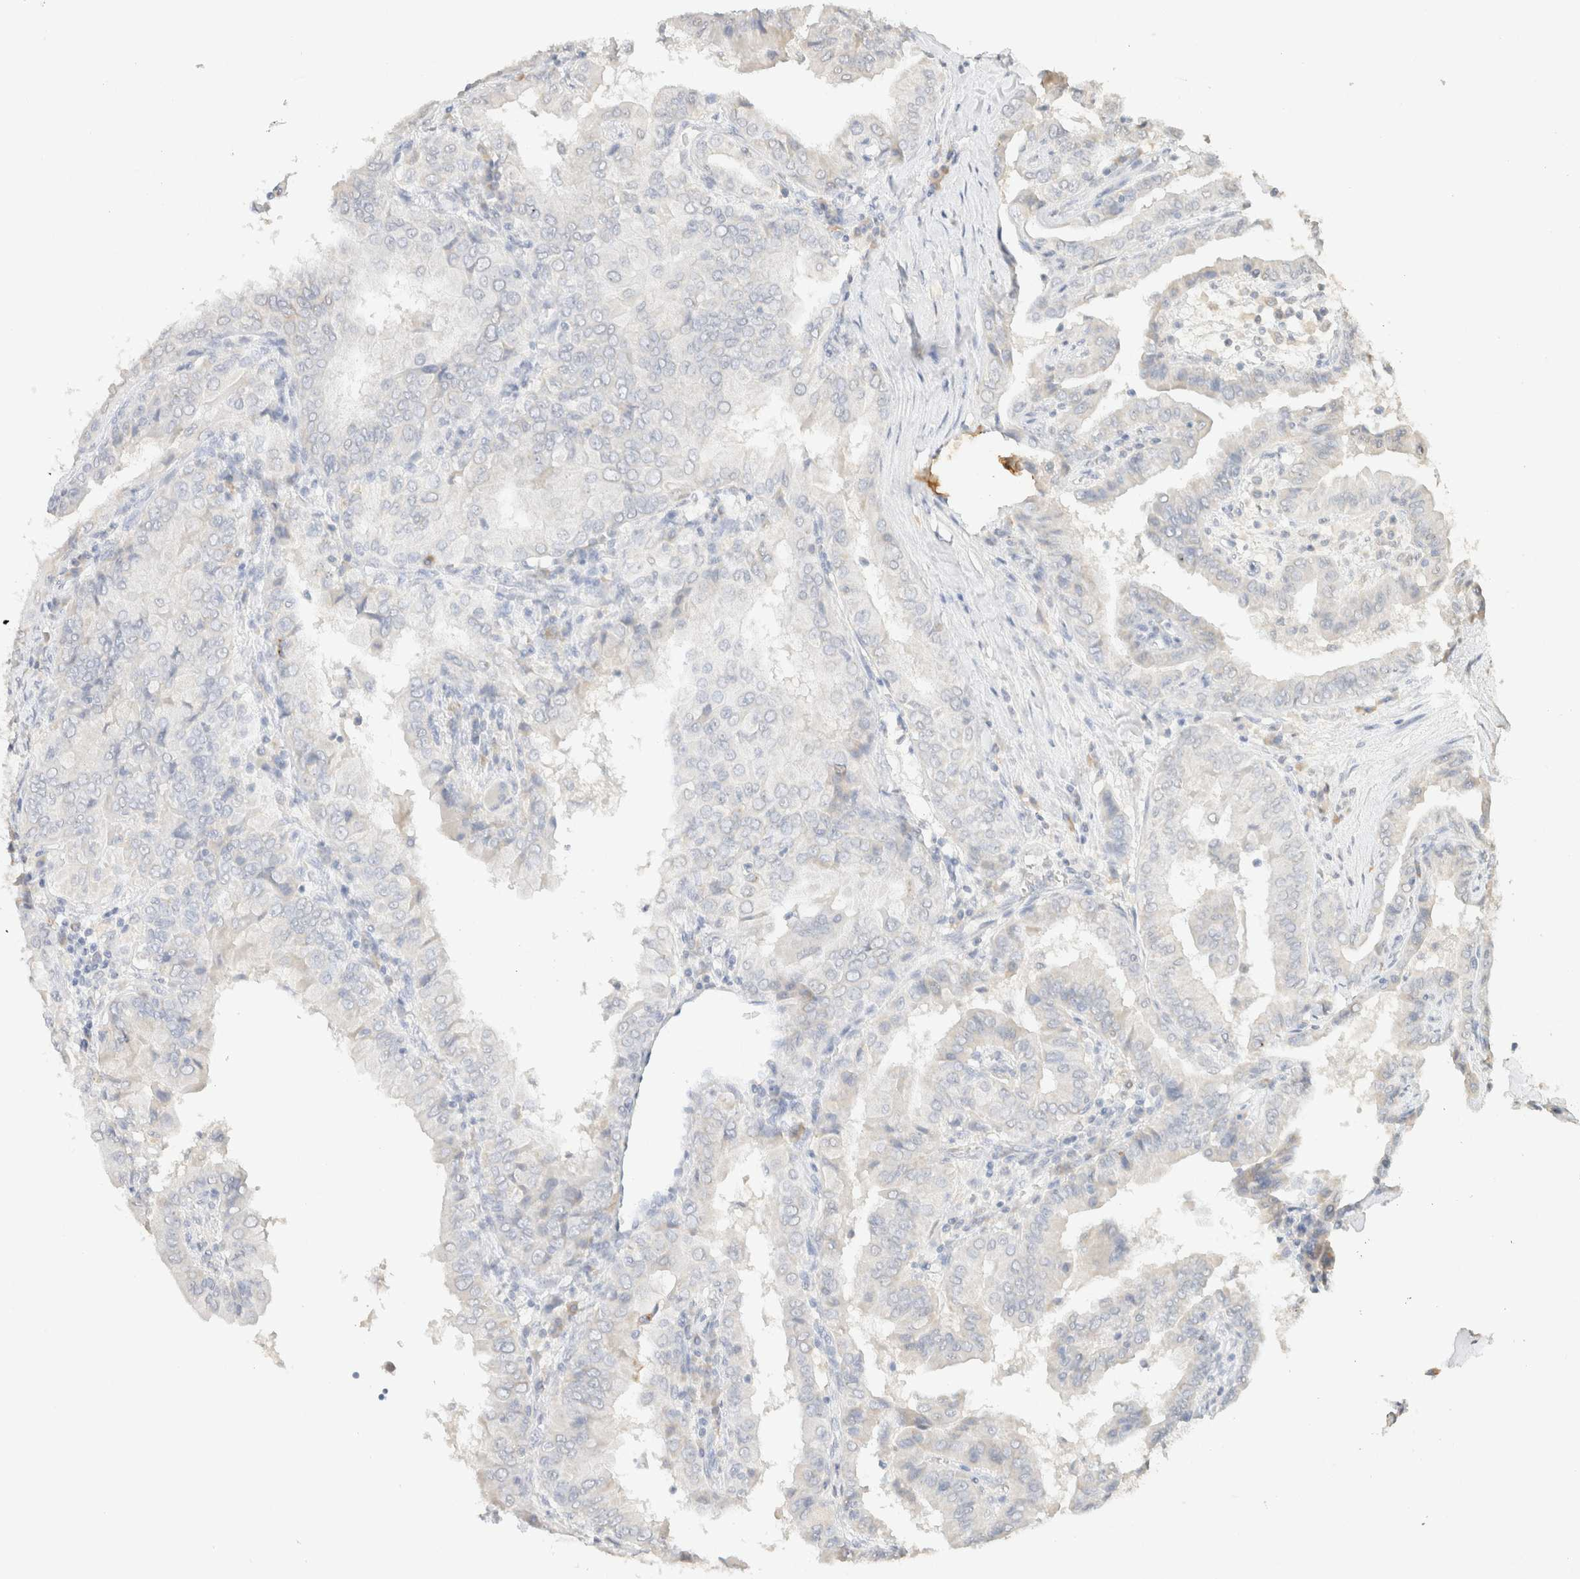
{"staining": {"intensity": "negative", "quantity": "none", "location": "none"}, "tissue": "thyroid cancer", "cell_type": "Tumor cells", "image_type": "cancer", "snomed": [{"axis": "morphology", "description": "Papillary adenocarcinoma, NOS"}, {"axis": "topography", "description": "Thyroid gland"}], "caption": "The immunohistochemistry histopathology image has no significant expression in tumor cells of thyroid cancer tissue. The staining is performed using DAB brown chromogen with nuclei counter-stained in using hematoxylin.", "gene": "CPA1", "patient": {"sex": "male", "age": 33}}